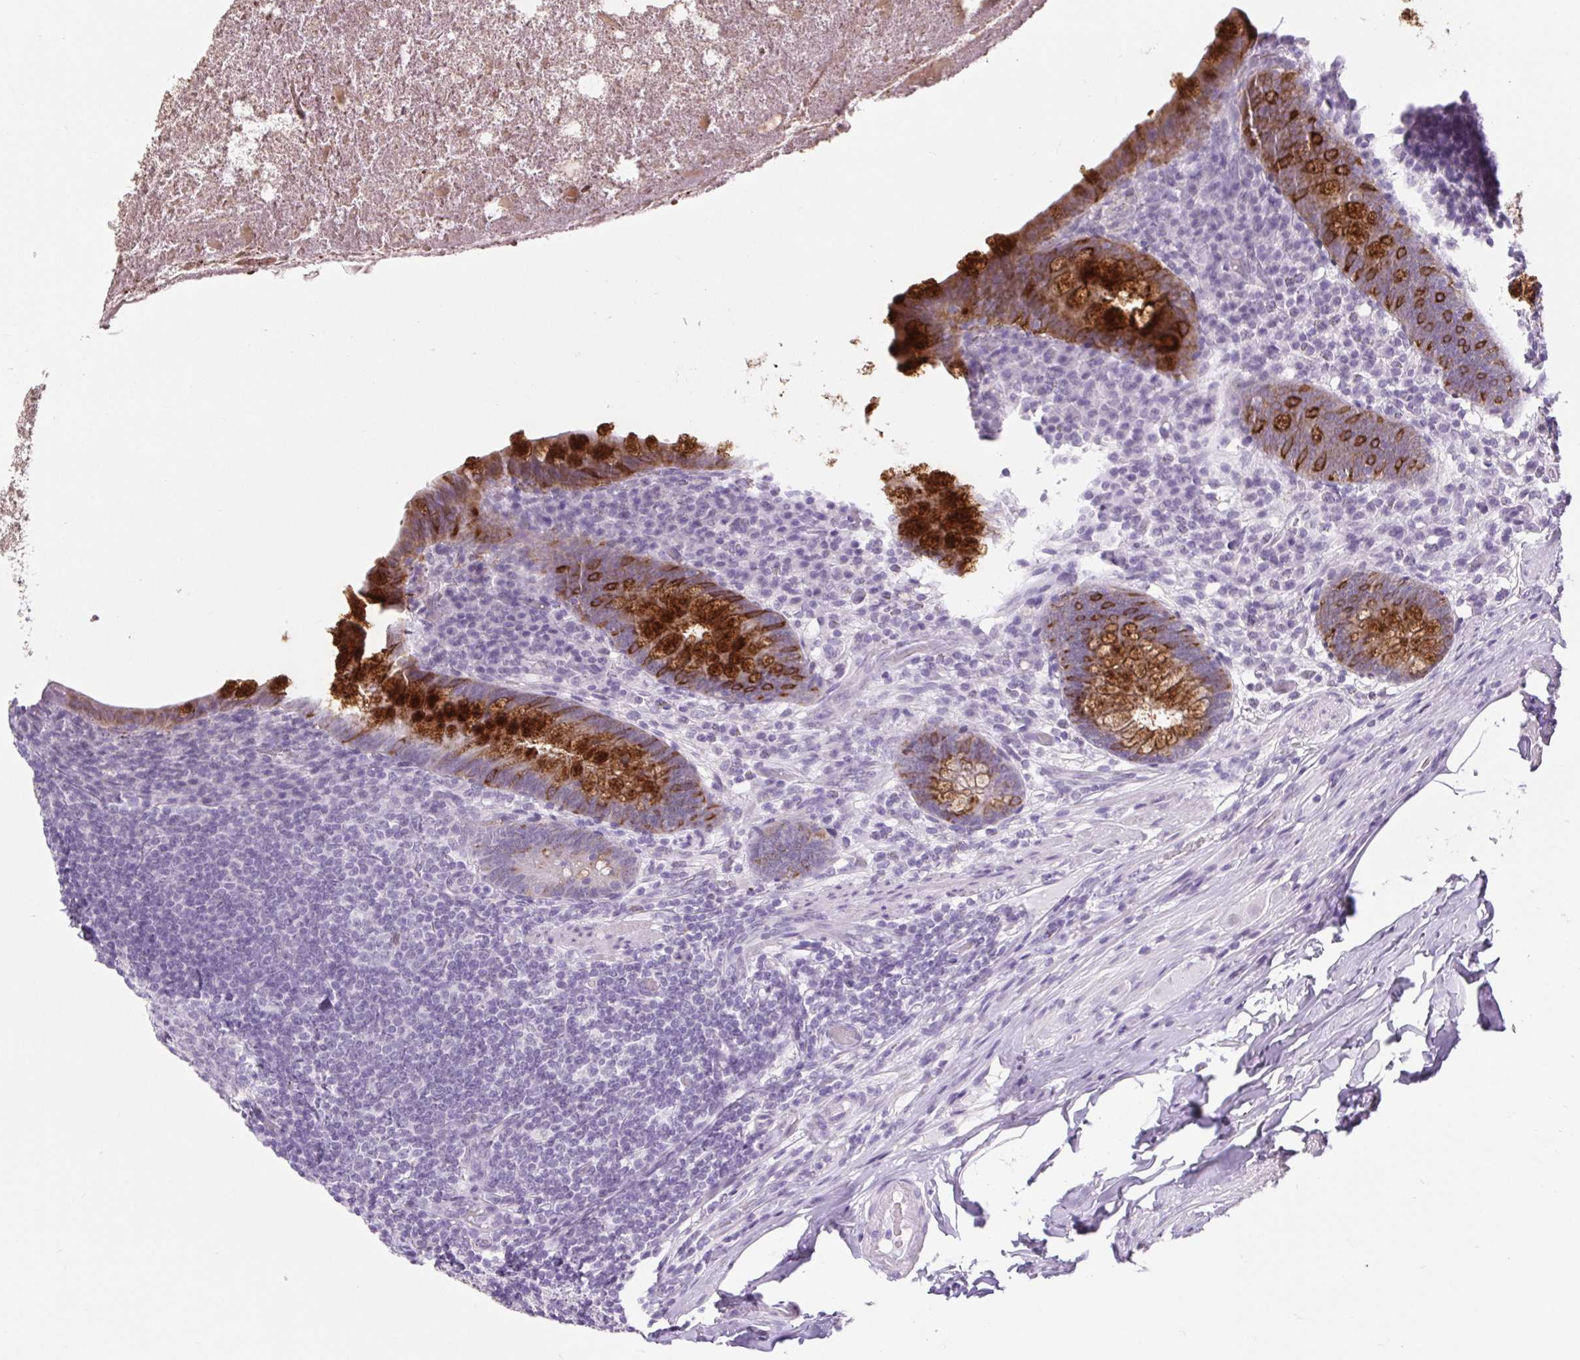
{"staining": {"intensity": "strong", "quantity": "<25%", "location": "cytoplasmic/membranous"}, "tissue": "appendix", "cell_type": "Glandular cells", "image_type": "normal", "snomed": [{"axis": "morphology", "description": "Normal tissue, NOS"}, {"axis": "topography", "description": "Appendix"}], "caption": "Strong cytoplasmic/membranous staining for a protein is present in approximately <25% of glandular cells of unremarkable appendix using immunohistochemistry (IHC).", "gene": "BCAS1", "patient": {"sex": "male", "age": 71}}